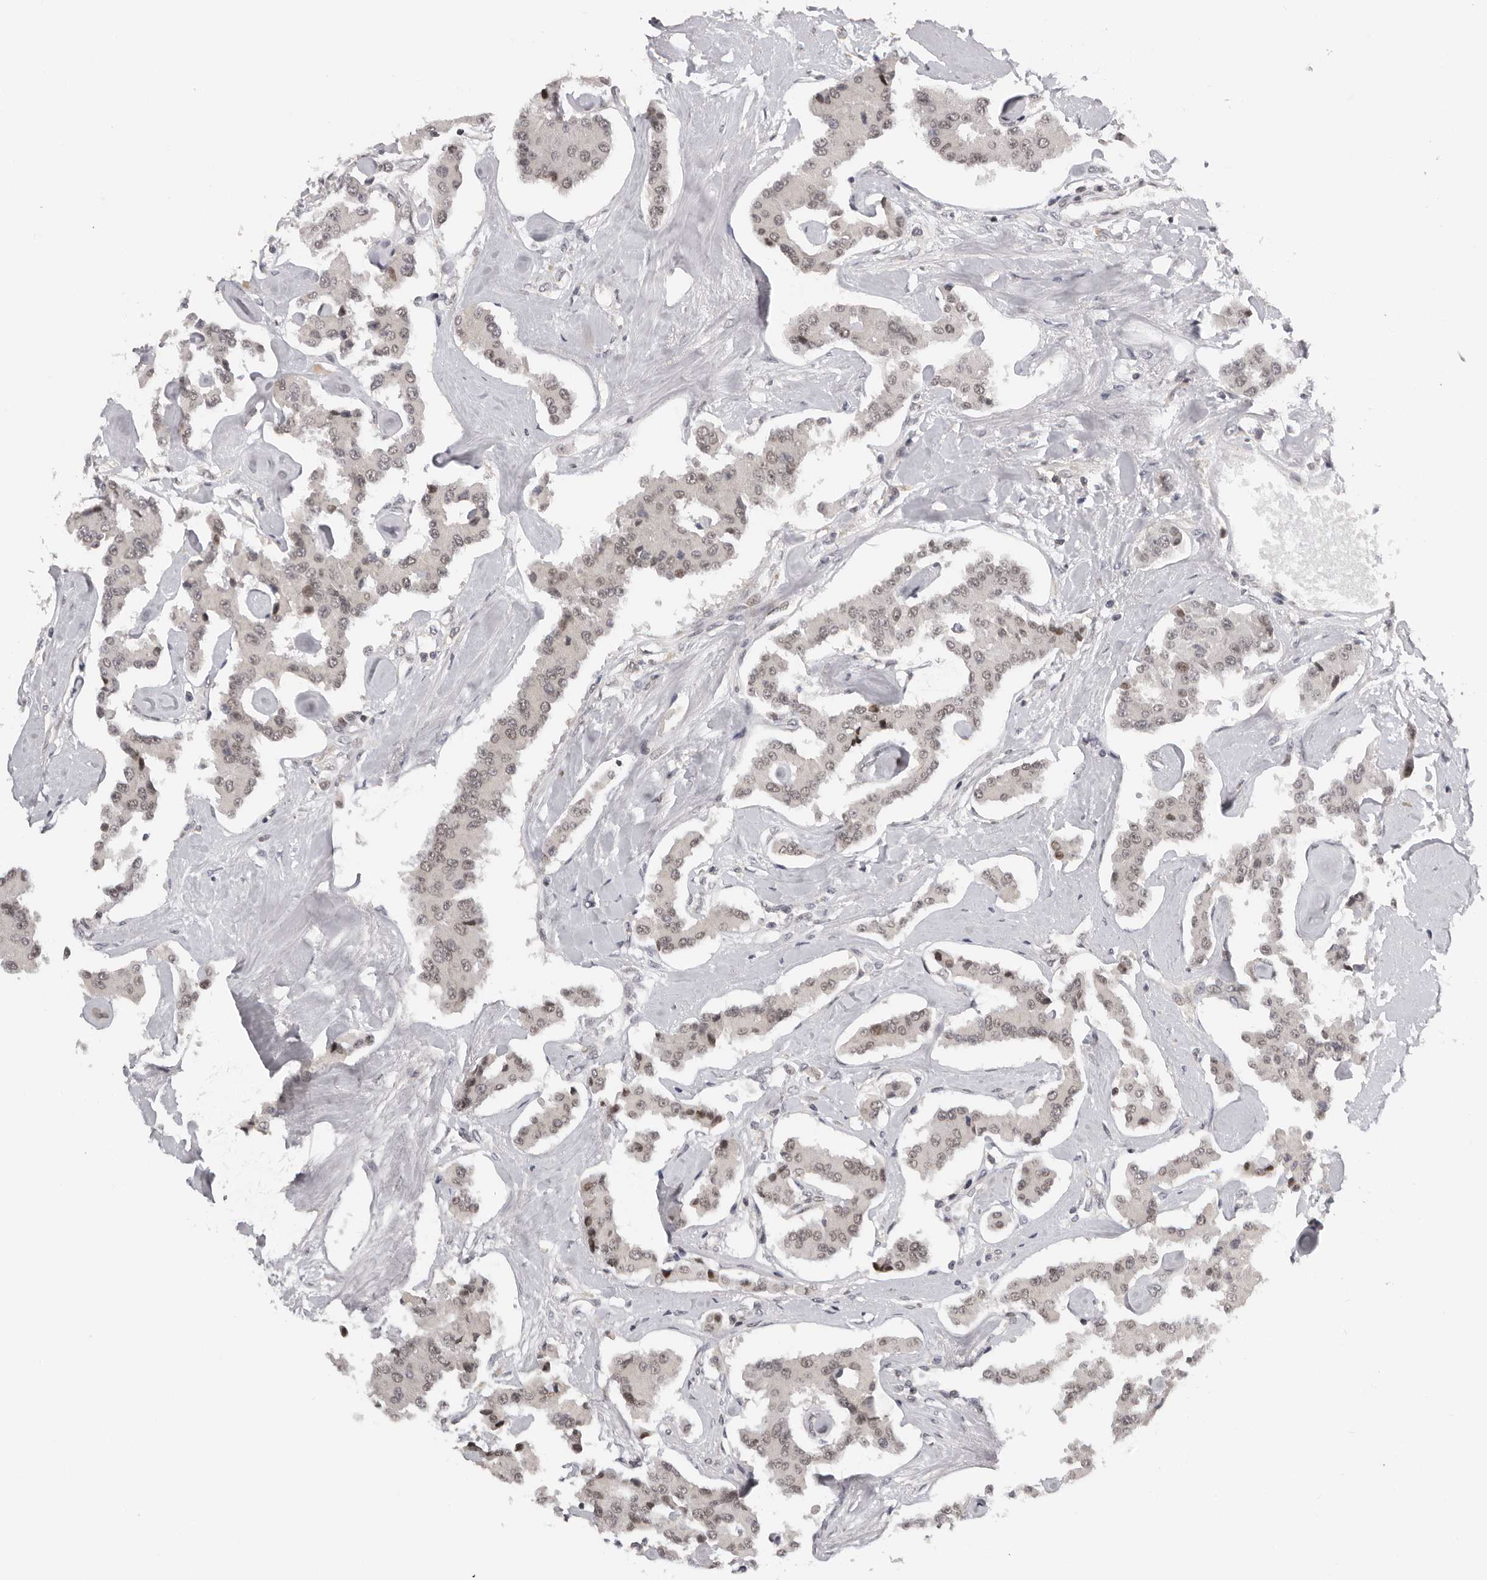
{"staining": {"intensity": "negative", "quantity": "none", "location": "none"}, "tissue": "carcinoid", "cell_type": "Tumor cells", "image_type": "cancer", "snomed": [{"axis": "morphology", "description": "Carcinoid, malignant, NOS"}, {"axis": "topography", "description": "Pancreas"}], "caption": "IHC image of neoplastic tissue: carcinoid stained with DAB (3,3'-diaminobenzidine) displays no significant protein staining in tumor cells.", "gene": "KIF2B", "patient": {"sex": "male", "age": 41}}